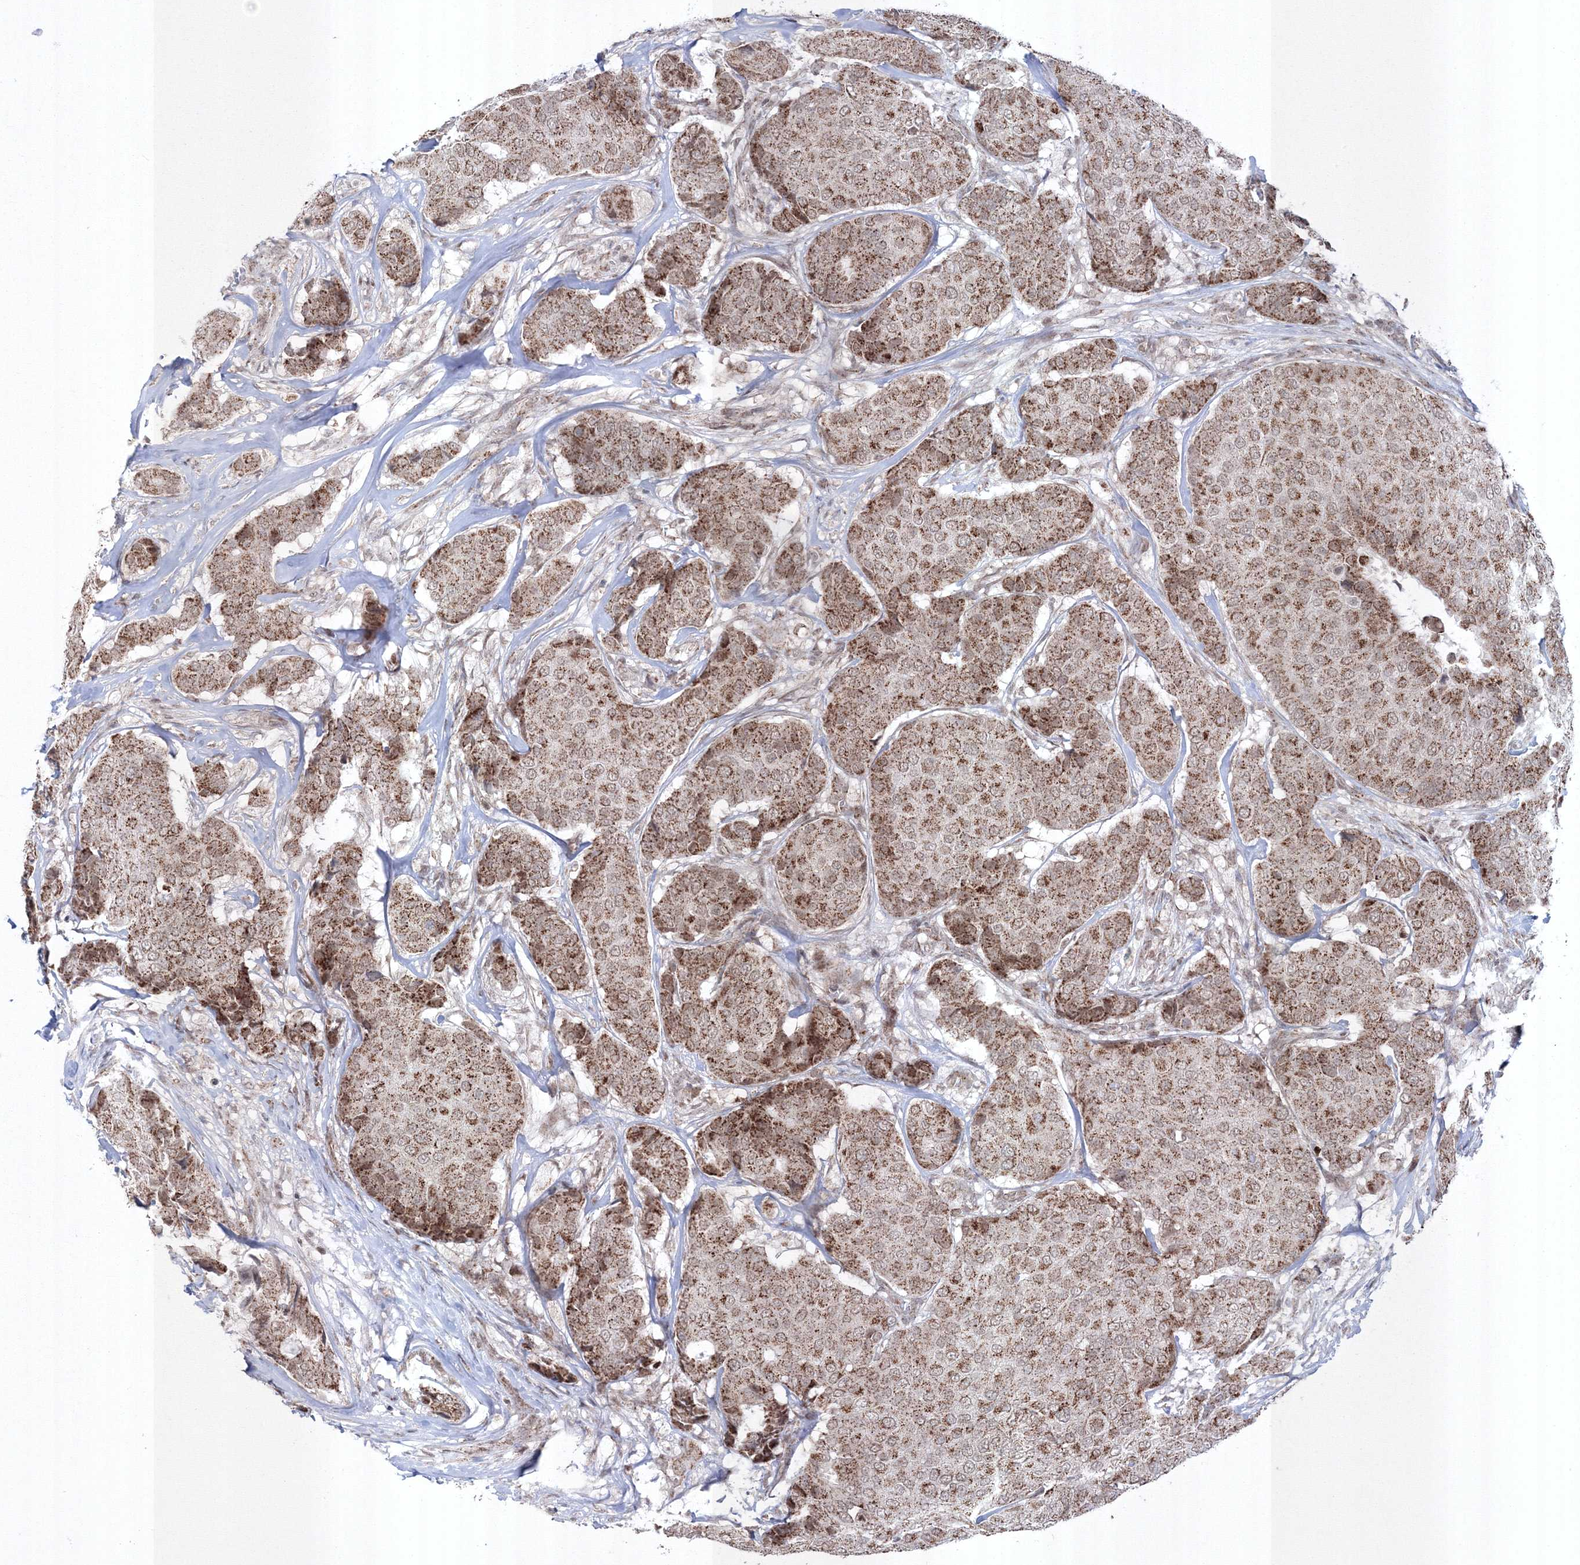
{"staining": {"intensity": "strong", "quantity": ">75%", "location": "cytoplasmic/membranous"}, "tissue": "breast cancer", "cell_type": "Tumor cells", "image_type": "cancer", "snomed": [{"axis": "morphology", "description": "Duct carcinoma"}, {"axis": "topography", "description": "Breast"}], "caption": "A high-resolution histopathology image shows IHC staining of breast intraductal carcinoma, which shows strong cytoplasmic/membranous positivity in approximately >75% of tumor cells.", "gene": "GRSF1", "patient": {"sex": "female", "age": 75}}